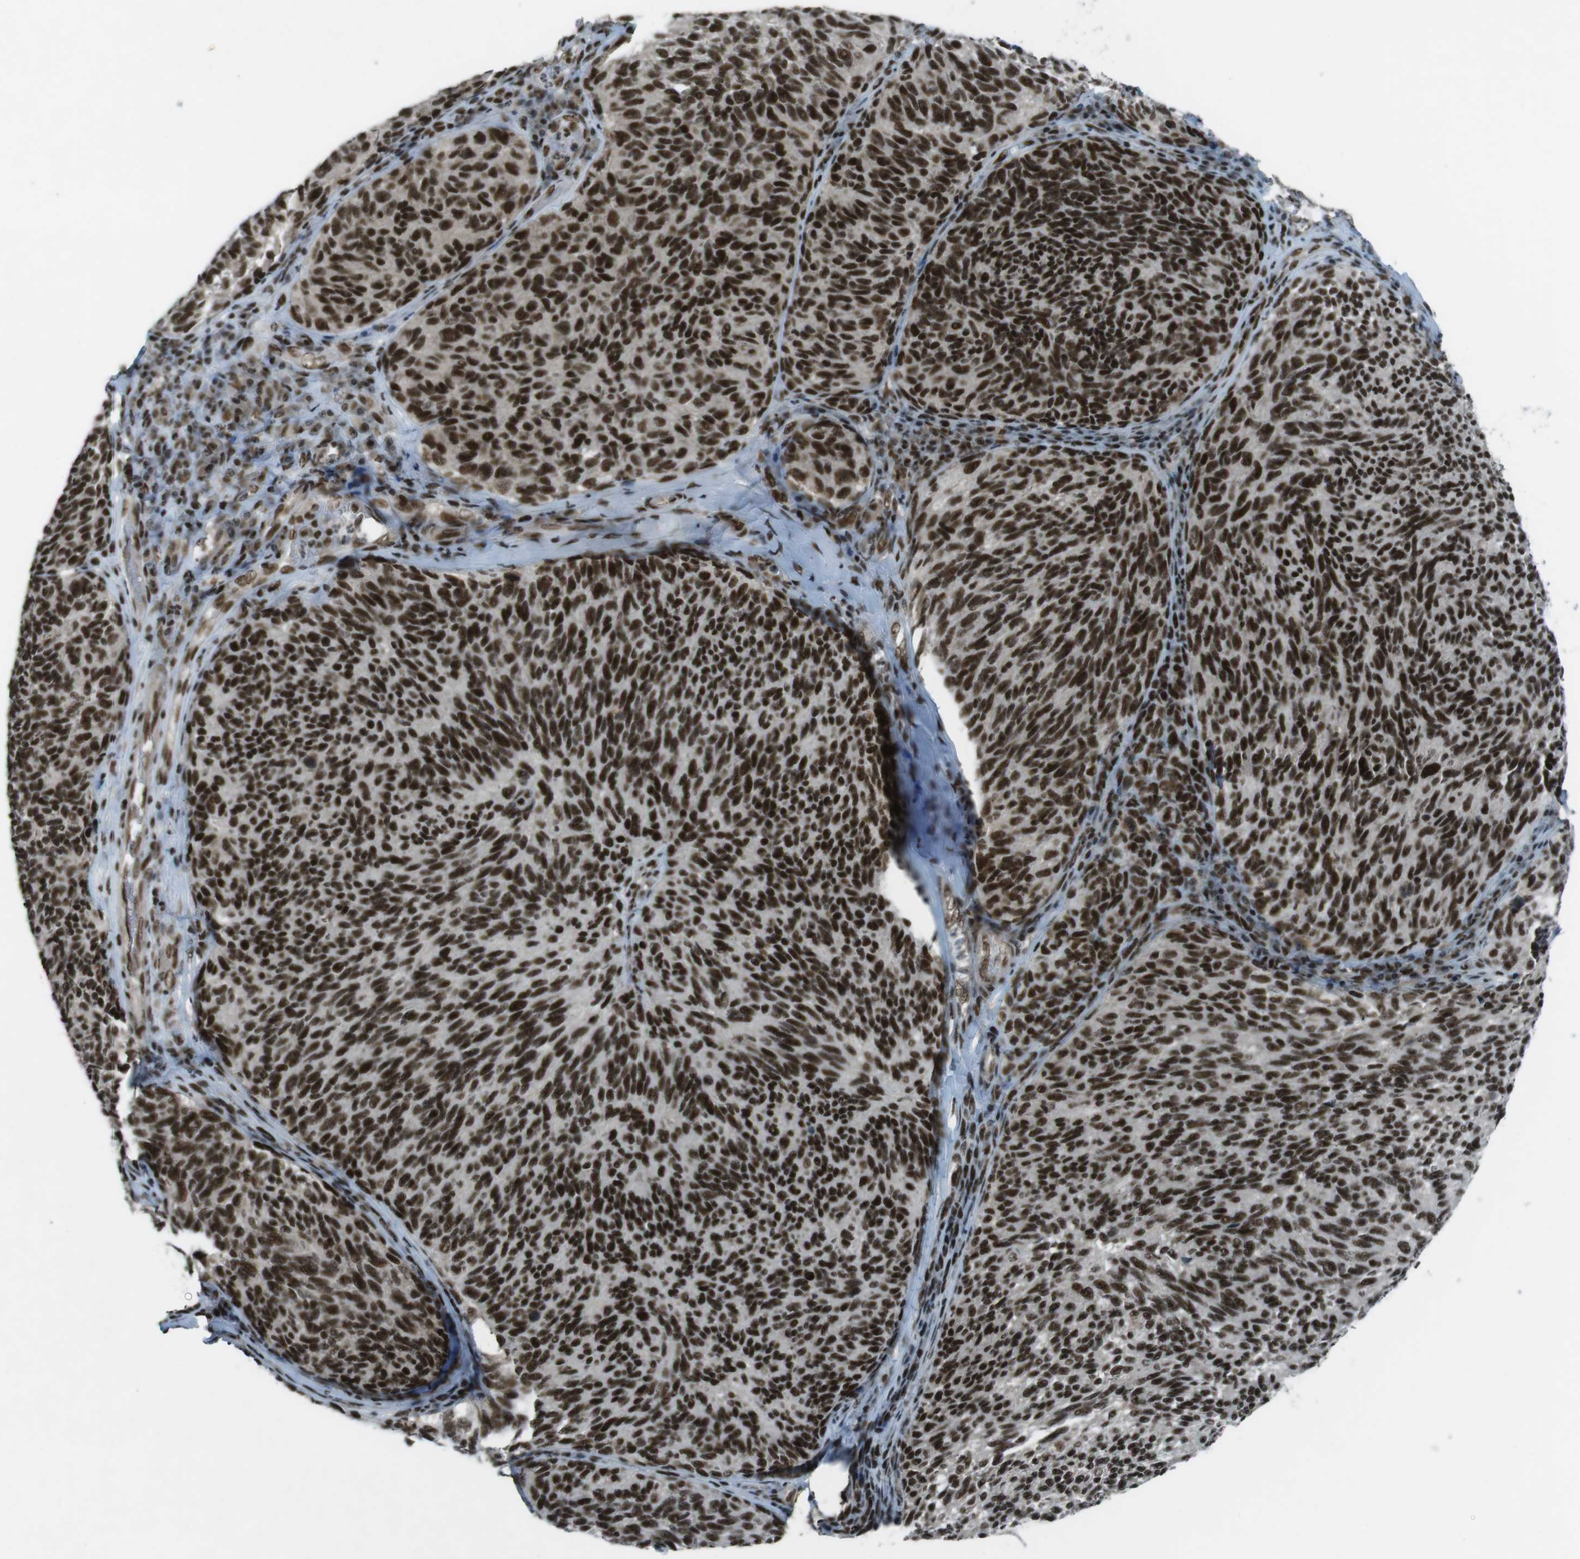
{"staining": {"intensity": "strong", "quantity": ">75%", "location": "nuclear"}, "tissue": "melanoma", "cell_type": "Tumor cells", "image_type": "cancer", "snomed": [{"axis": "morphology", "description": "Malignant melanoma, NOS"}, {"axis": "topography", "description": "Skin"}], "caption": "Protein staining of melanoma tissue shows strong nuclear expression in about >75% of tumor cells.", "gene": "TAF1", "patient": {"sex": "female", "age": 73}}